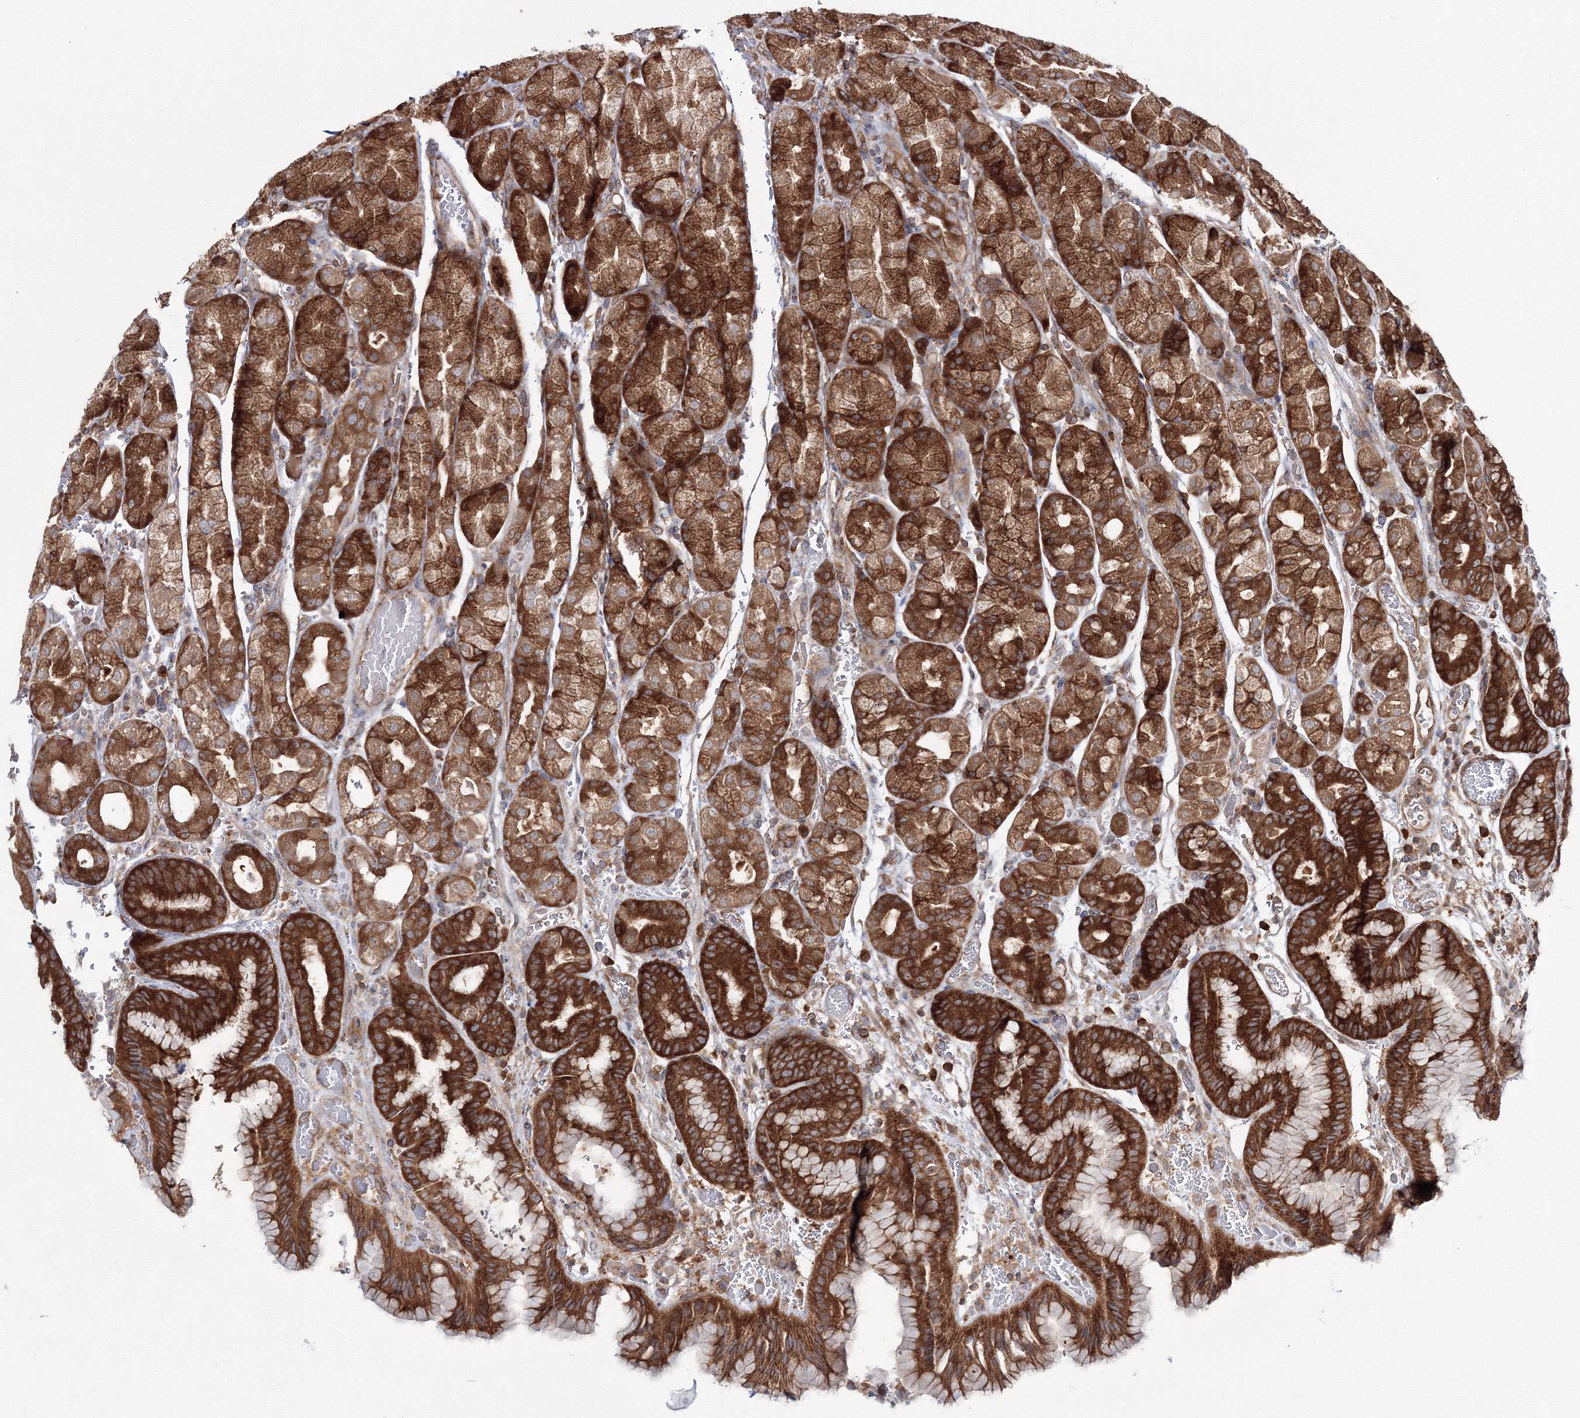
{"staining": {"intensity": "strong", "quantity": ">75%", "location": "cytoplasmic/membranous"}, "tissue": "stomach", "cell_type": "Glandular cells", "image_type": "normal", "snomed": [{"axis": "morphology", "description": "Normal tissue, NOS"}, {"axis": "morphology", "description": "Carcinoid, malignant, NOS"}, {"axis": "topography", "description": "Stomach, upper"}], "caption": "IHC (DAB) staining of benign human stomach demonstrates strong cytoplasmic/membranous protein positivity in about >75% of glandular cells. (IHC, brightfield microscopy, high magnification).", "gene": "HARS1", "patient": {"sex": "male", "age": 39}}